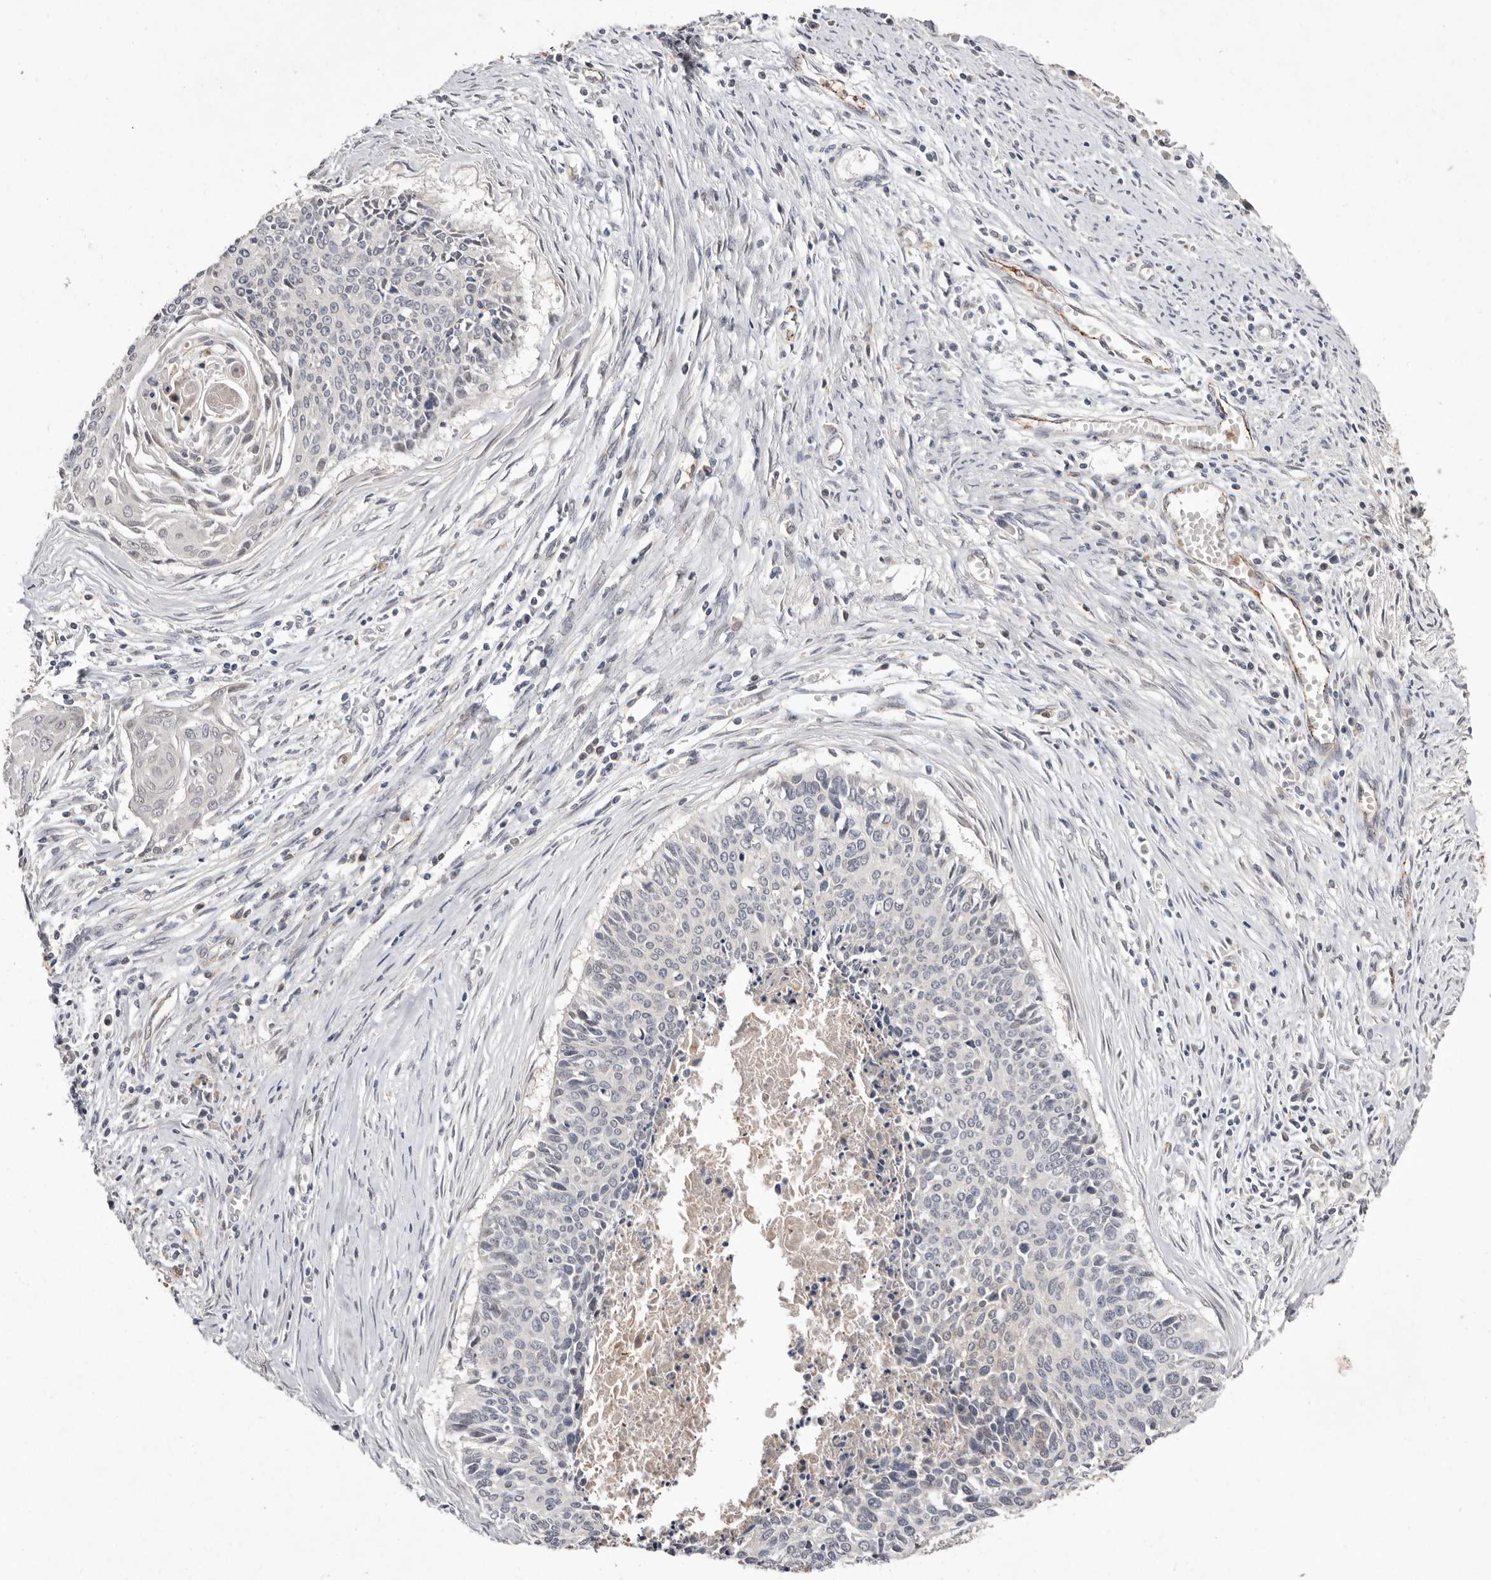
{"staining": {"intensity": "negative", "quantity": "none", "location": "none"}, "tissue": "cervical cancer", "cell_type": "Tumor cells", "image_type": "cancer", "snomed": [{"axis": "morphology", "description": "Squamous cell carcinoma, NOS"}, {"axis": "topography", "description": "Cervix"}], "caption": "Protein analysis of cervical cancer reveals no significant staining in tumor cells. The staining is performed using DAB brown chromogen with nuclei counter-stained in using hematoxylin.", "gene": "SULT1E1", "patient": {"sex": "female", "age": 55}}